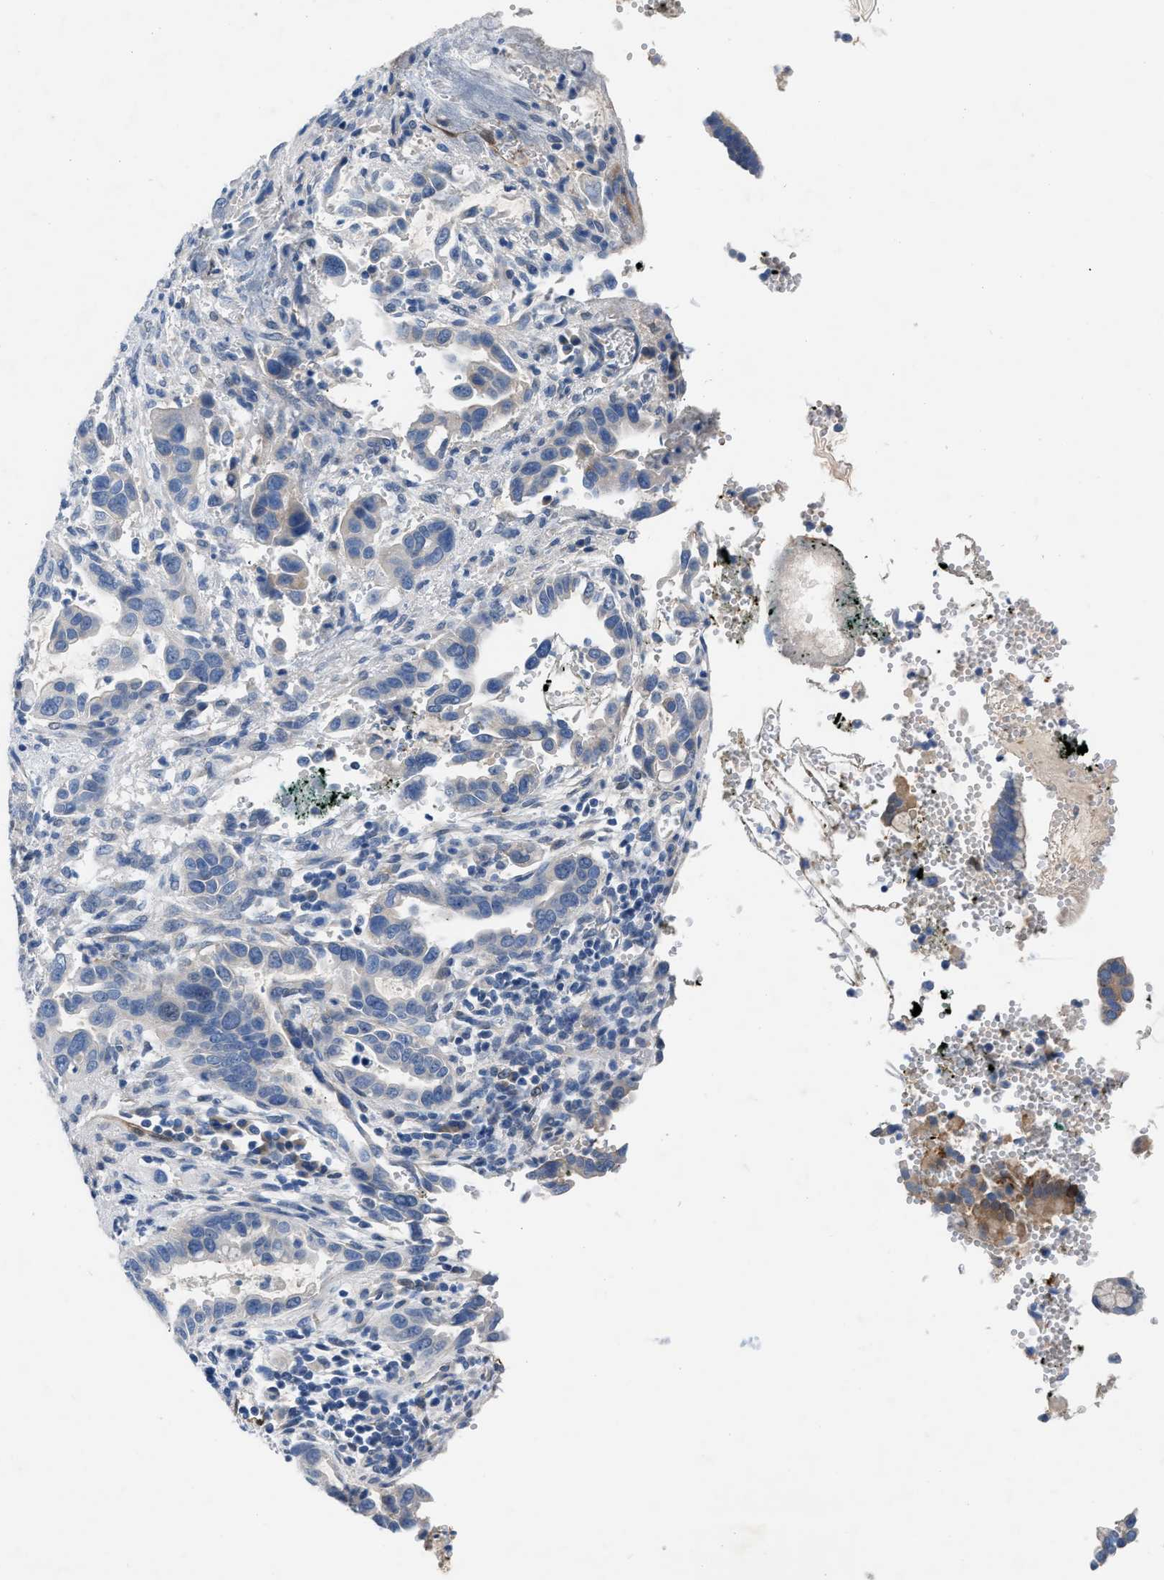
{"staining": {"intensity": "weak", "quantity": "<25%", "location": "cytoplasmic/membranous"}, "tissue": "pancreatic cancer", "cell_type": "Tumor cells", "image_type": "cancer", "snomed": [{"axis": "morphology", "description": "Adenocarcinoma, NOS"}, {"axis": "topography", "description": "Pancreas"}], "caption": "Immunohistochemical staining of human pancreatic cancer reveals no significant expression in tumor cells.", "gene": "RBP1", "patient": {"sex": "female", "age": 70}}